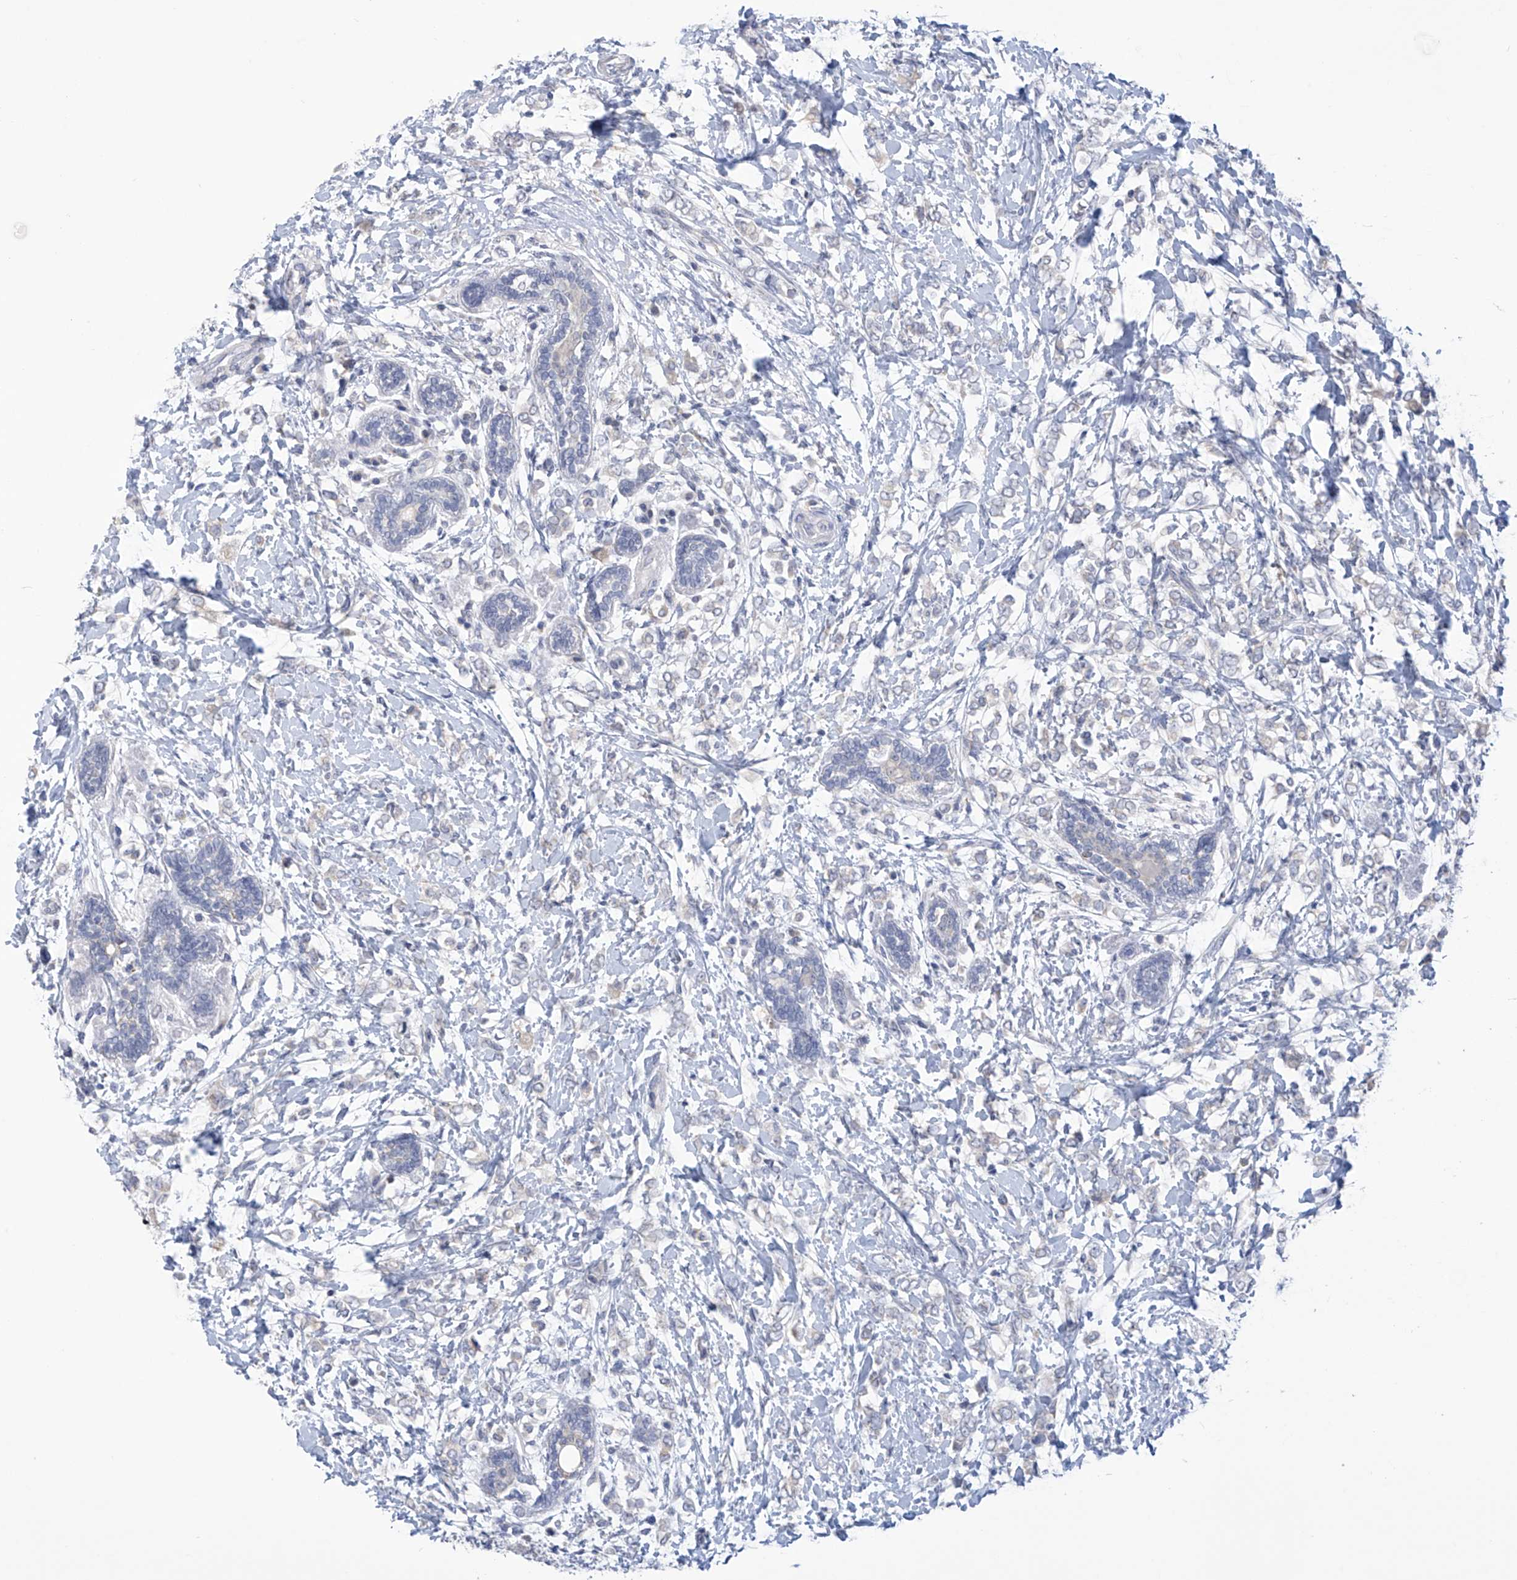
{"staining": {"intensity": "negative", "quantity": "none", "location": "none"}, "tissue": "breast cancer", "cell_type": "Tumor cells", "image_type": "cancer", "snomed": [{"axis": "morphology", "description": "Normal tissue, NOS"}, {"axis": "morphology", "description": "Lobular carcinoma"}, {"axis": "topography", "description": "Breast"}], "caption": "This is a image of immunohistochemistry (IHC) staining of breast cancer, which shows no positivity in tumor cells. Nuclei are stained in blue.", "gene": "IBA57", "patient": {"sex": "female", "age": 47}}